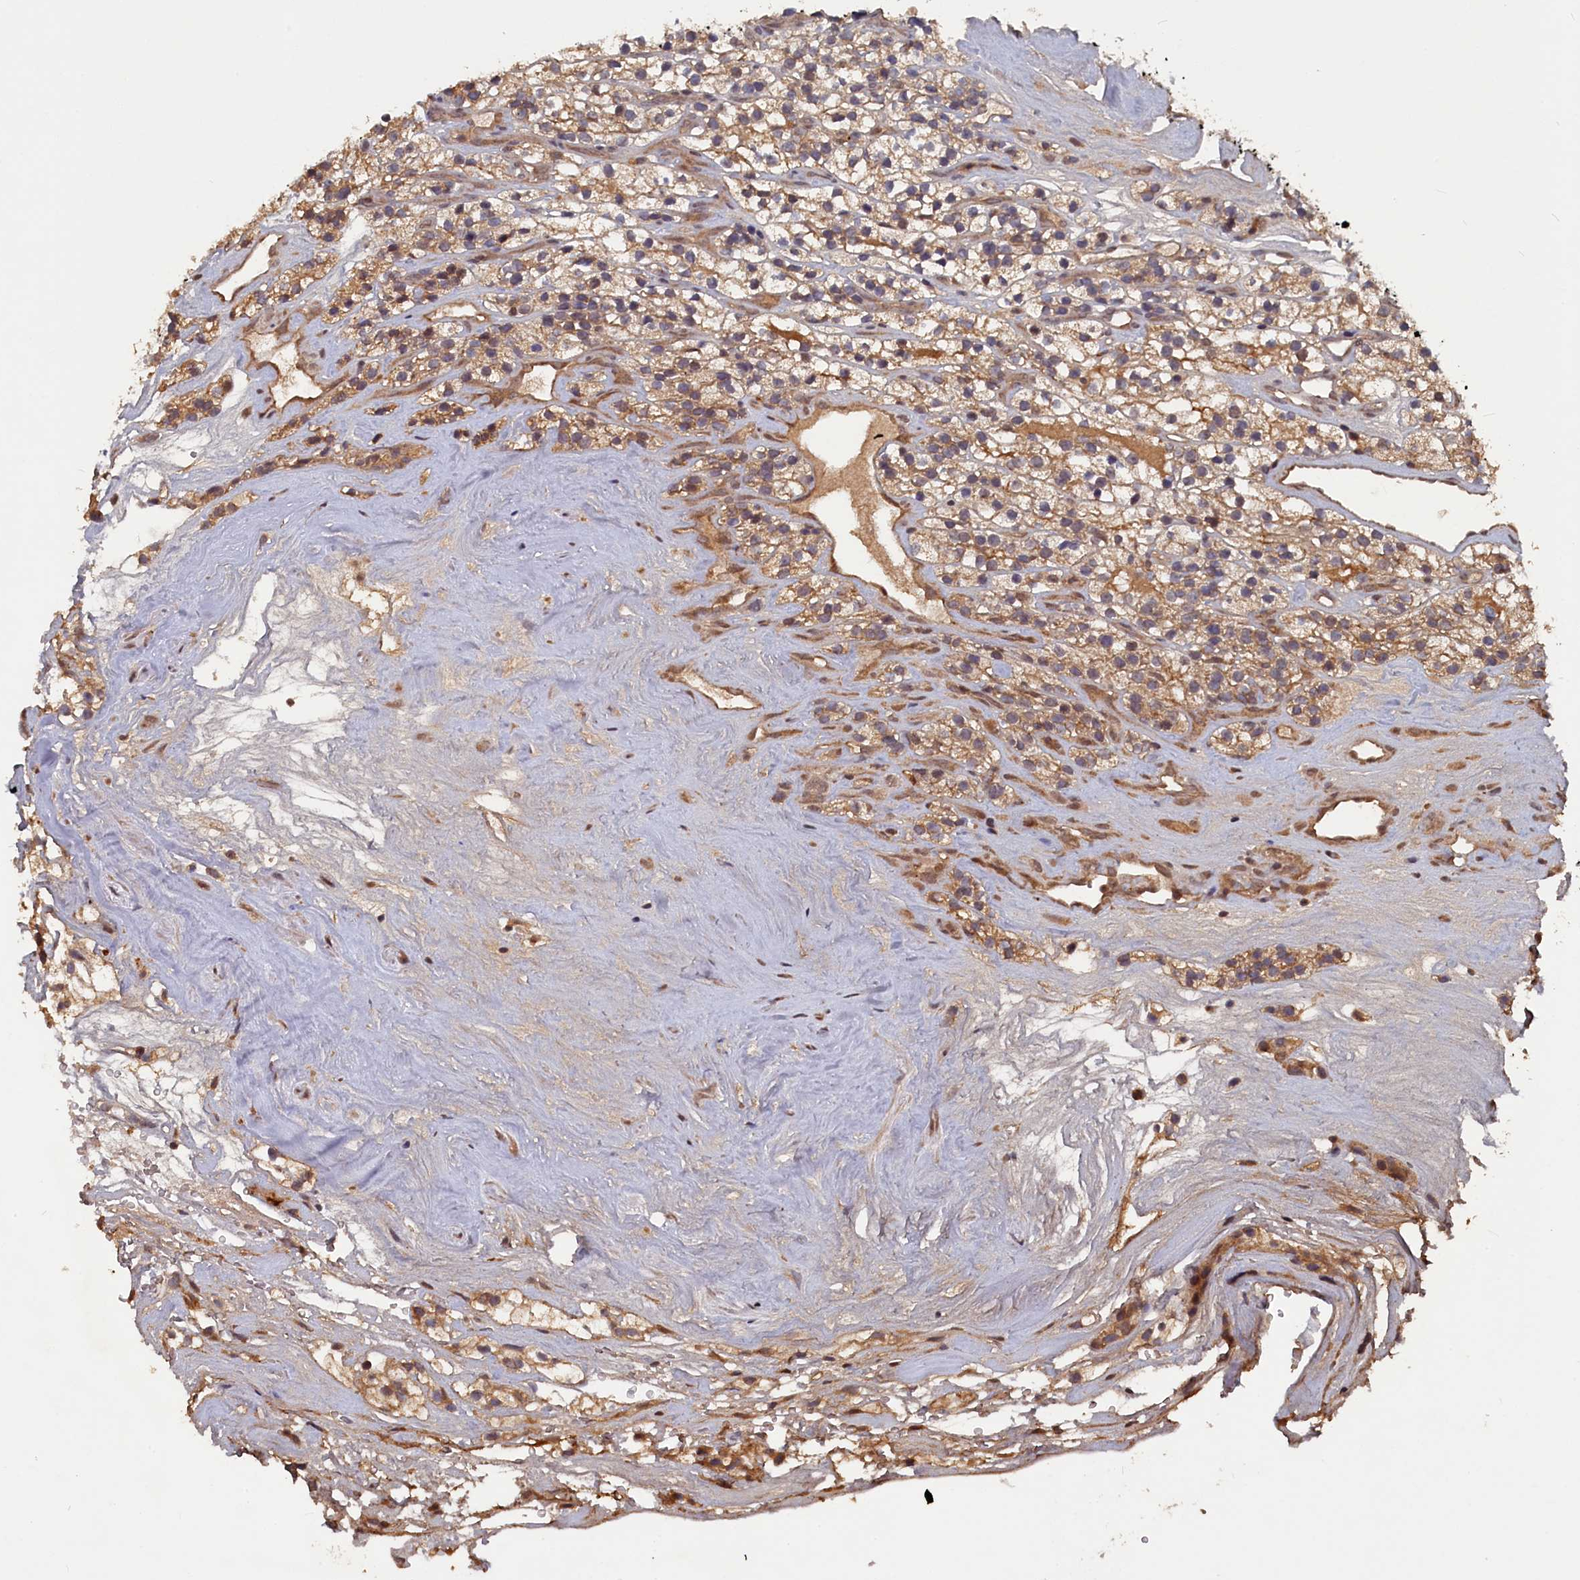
{"staining": {"intensity": "moderate", "quantity": ">75%", "location": "cytoplasmic/membranous"}, "tissue": "renal cancer", "cell_type": "Tumor cells", "image_type": "cancer", "snomed": [{"axis": "morphology", "description": "Adenocarcinoma, NOS"}, {"axis": "topography", "description": "Kidney"}], "caption": "Protein staining of renal cancer (adenocarcinoma) tissue displays moderate cytoplasmic/membranous expression in about >75% of tumor cells. (IHC, brightfield microscopy, high magnification).", "gene": "TMC5", "patient": {"sex": "female", "age": 57}}